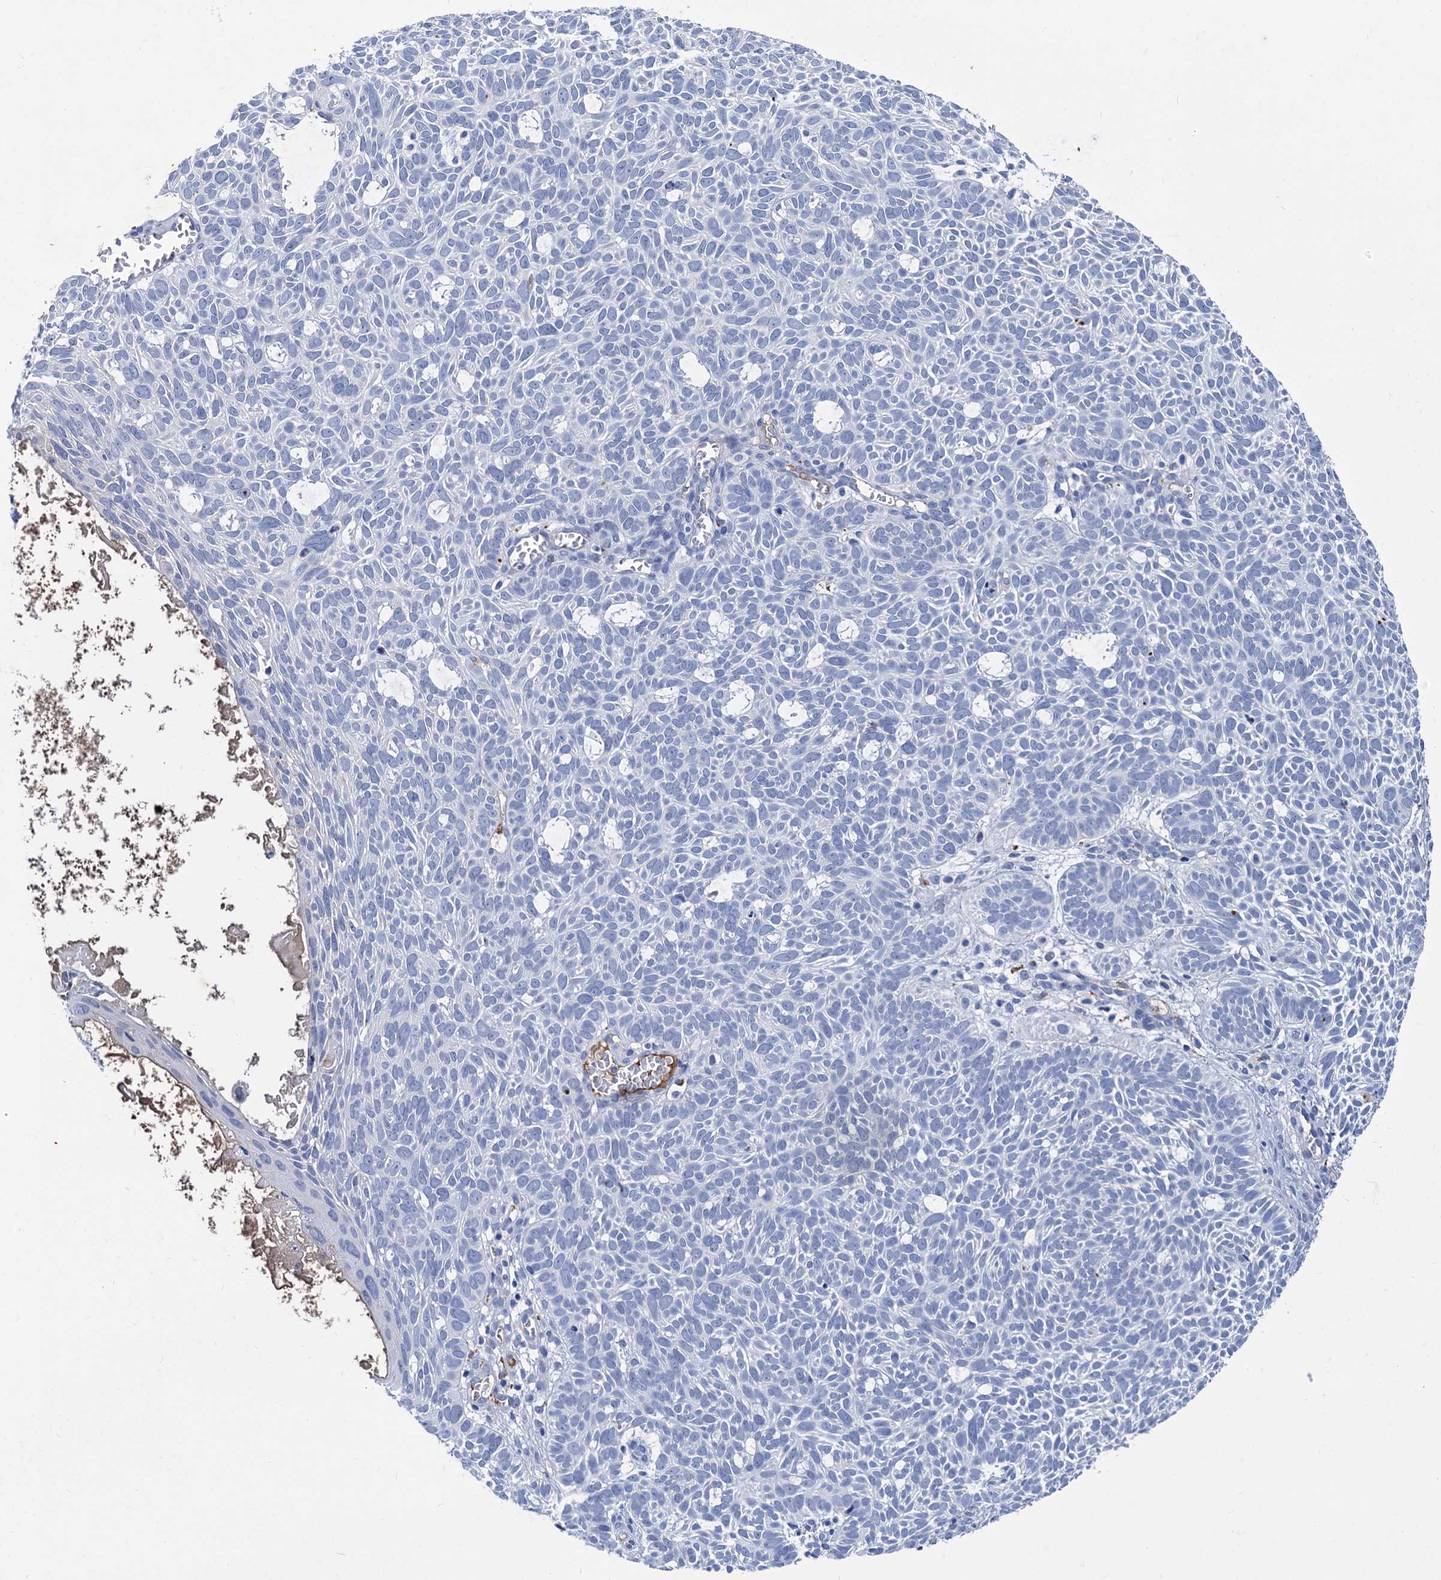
{"staining": {"intensity": "negative", "quantity": "none", "location": "none"}, "tissue": "skin cancer", "cell_type": "Tumor cells", "image_type": "cancer", "snomed": [{"axis": "morphology", "description": "Basal cell carcinoma"}, {"axis": "topography", "description": "Skin"}], "caption": "An image of basal cell carcinoma (skin) stained for a protein reveals no brown staining in tumor cells. The staining is performed using DAB brown chromogen with nuclei counter-stained in using hematoxylin.", "gene": "TMEM72", "patient": {"sex": "male", "age": 69}}